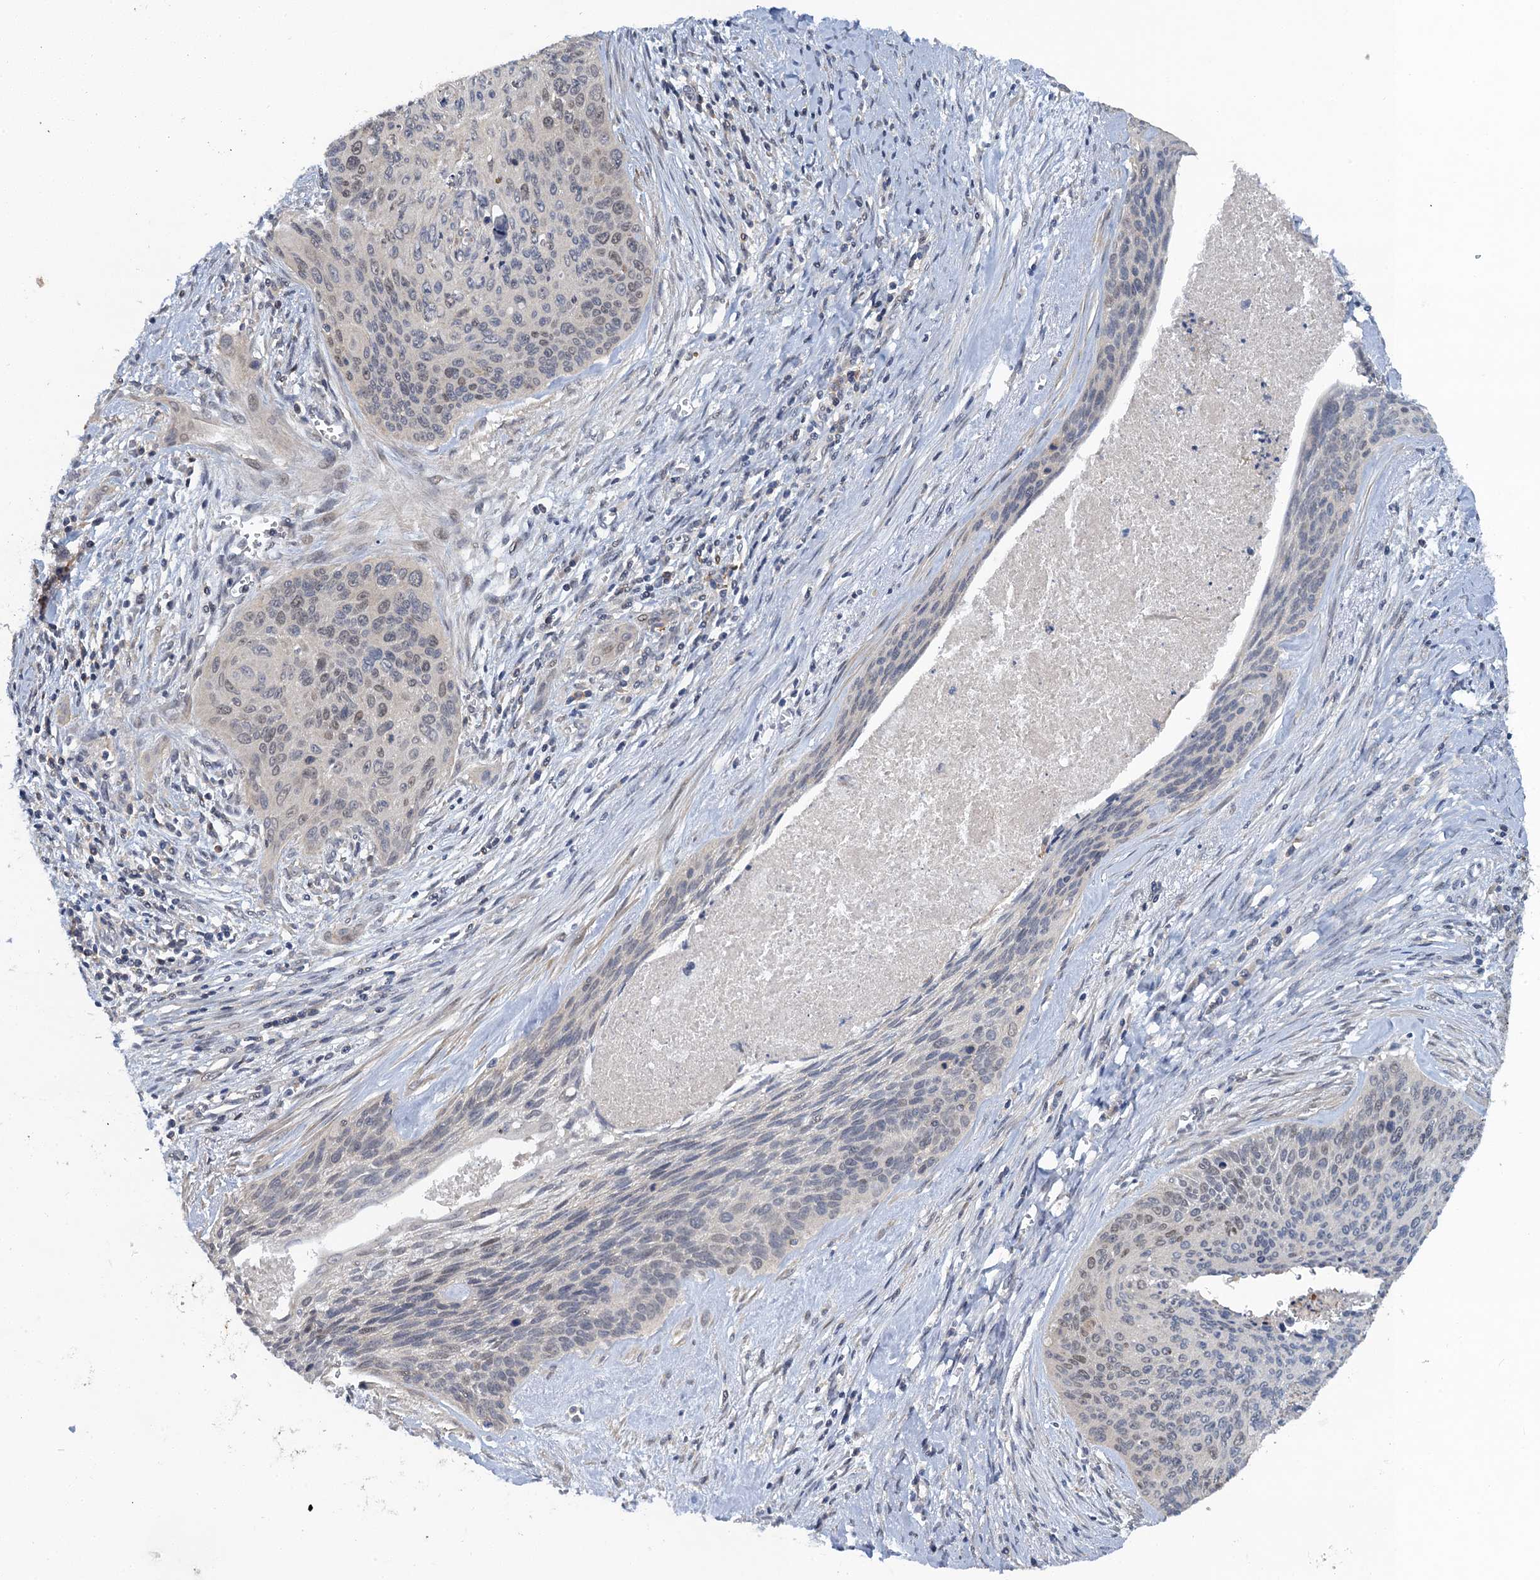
{"staining": {"intensity": "negative", "quantity": "none", "location": "none"}, "tissue": "cervical cancer", "cell_type": "Tumor cells", "image_type": "cancer", "snomed": [{"axis": "morphology", "description": "Squamous cell carcinoma, NOS"}, {"axis": "topography", "description": "Cervix"}], "caption": "The image shows no significant staining in tumor cells of cervical cancer.", "gene": "MRFAP1", "patient": {"sex": "female", "age": 55}}